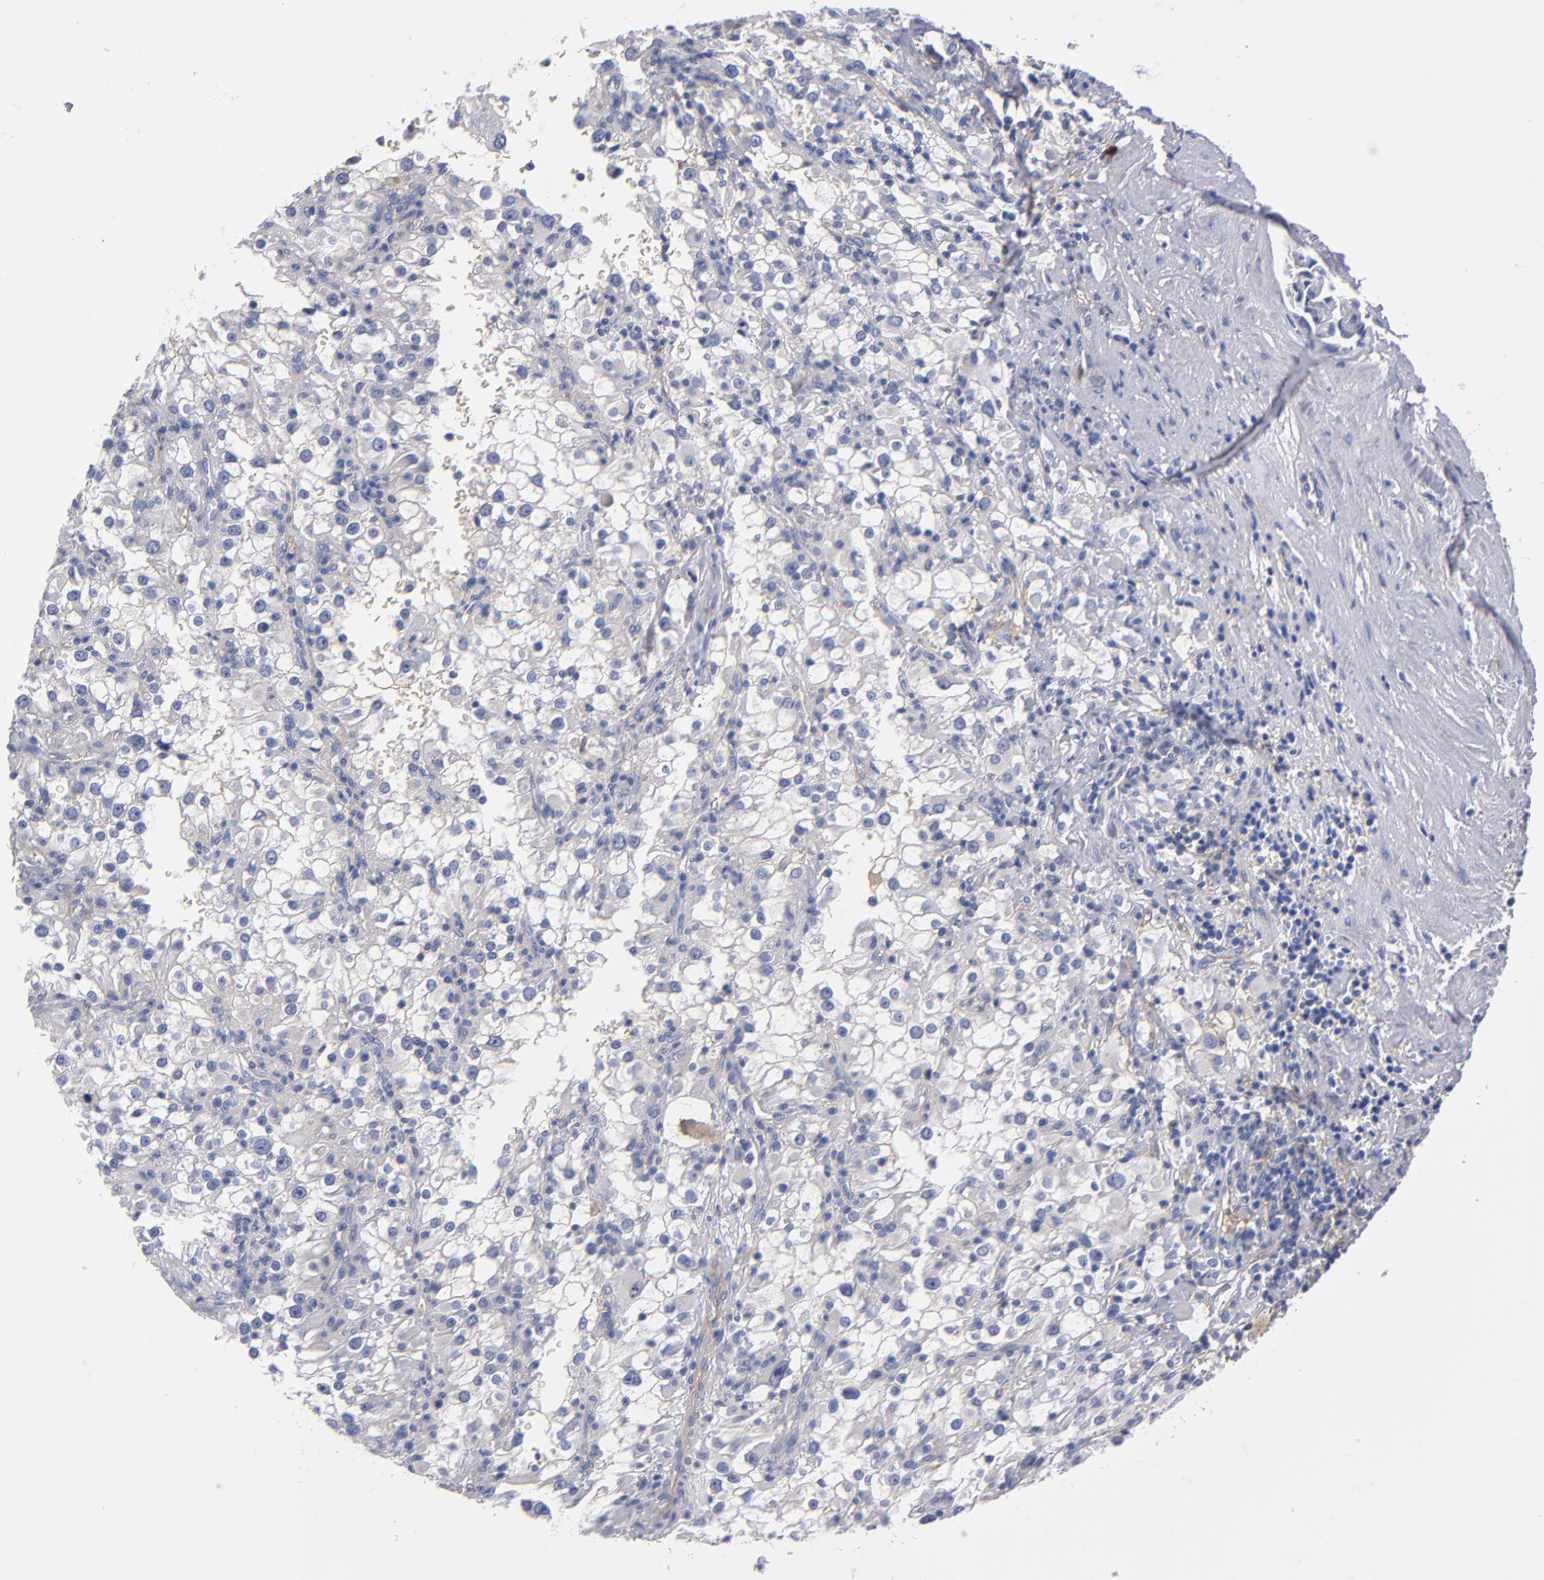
{"staining": {"intensity": "negative", "quantity": "none", "location": "none"}, "tissue": "renal cancer", "cell_type": "Tumor cells", "image_type": "cancer", "snomed": [{"axis": "morphology", "description": "Adenocarcinoma, NOS"}, {"axis": "topography", "description": "Kidney"}], "caption": "An immunohistochemistry micrograph of adenocarcinoma (renal) is shown. There is no staining in tumor cells of adenocarcinoma (renal).", "gene": "PLSCR4", "patient": {"sex": "female", "age": 52}}